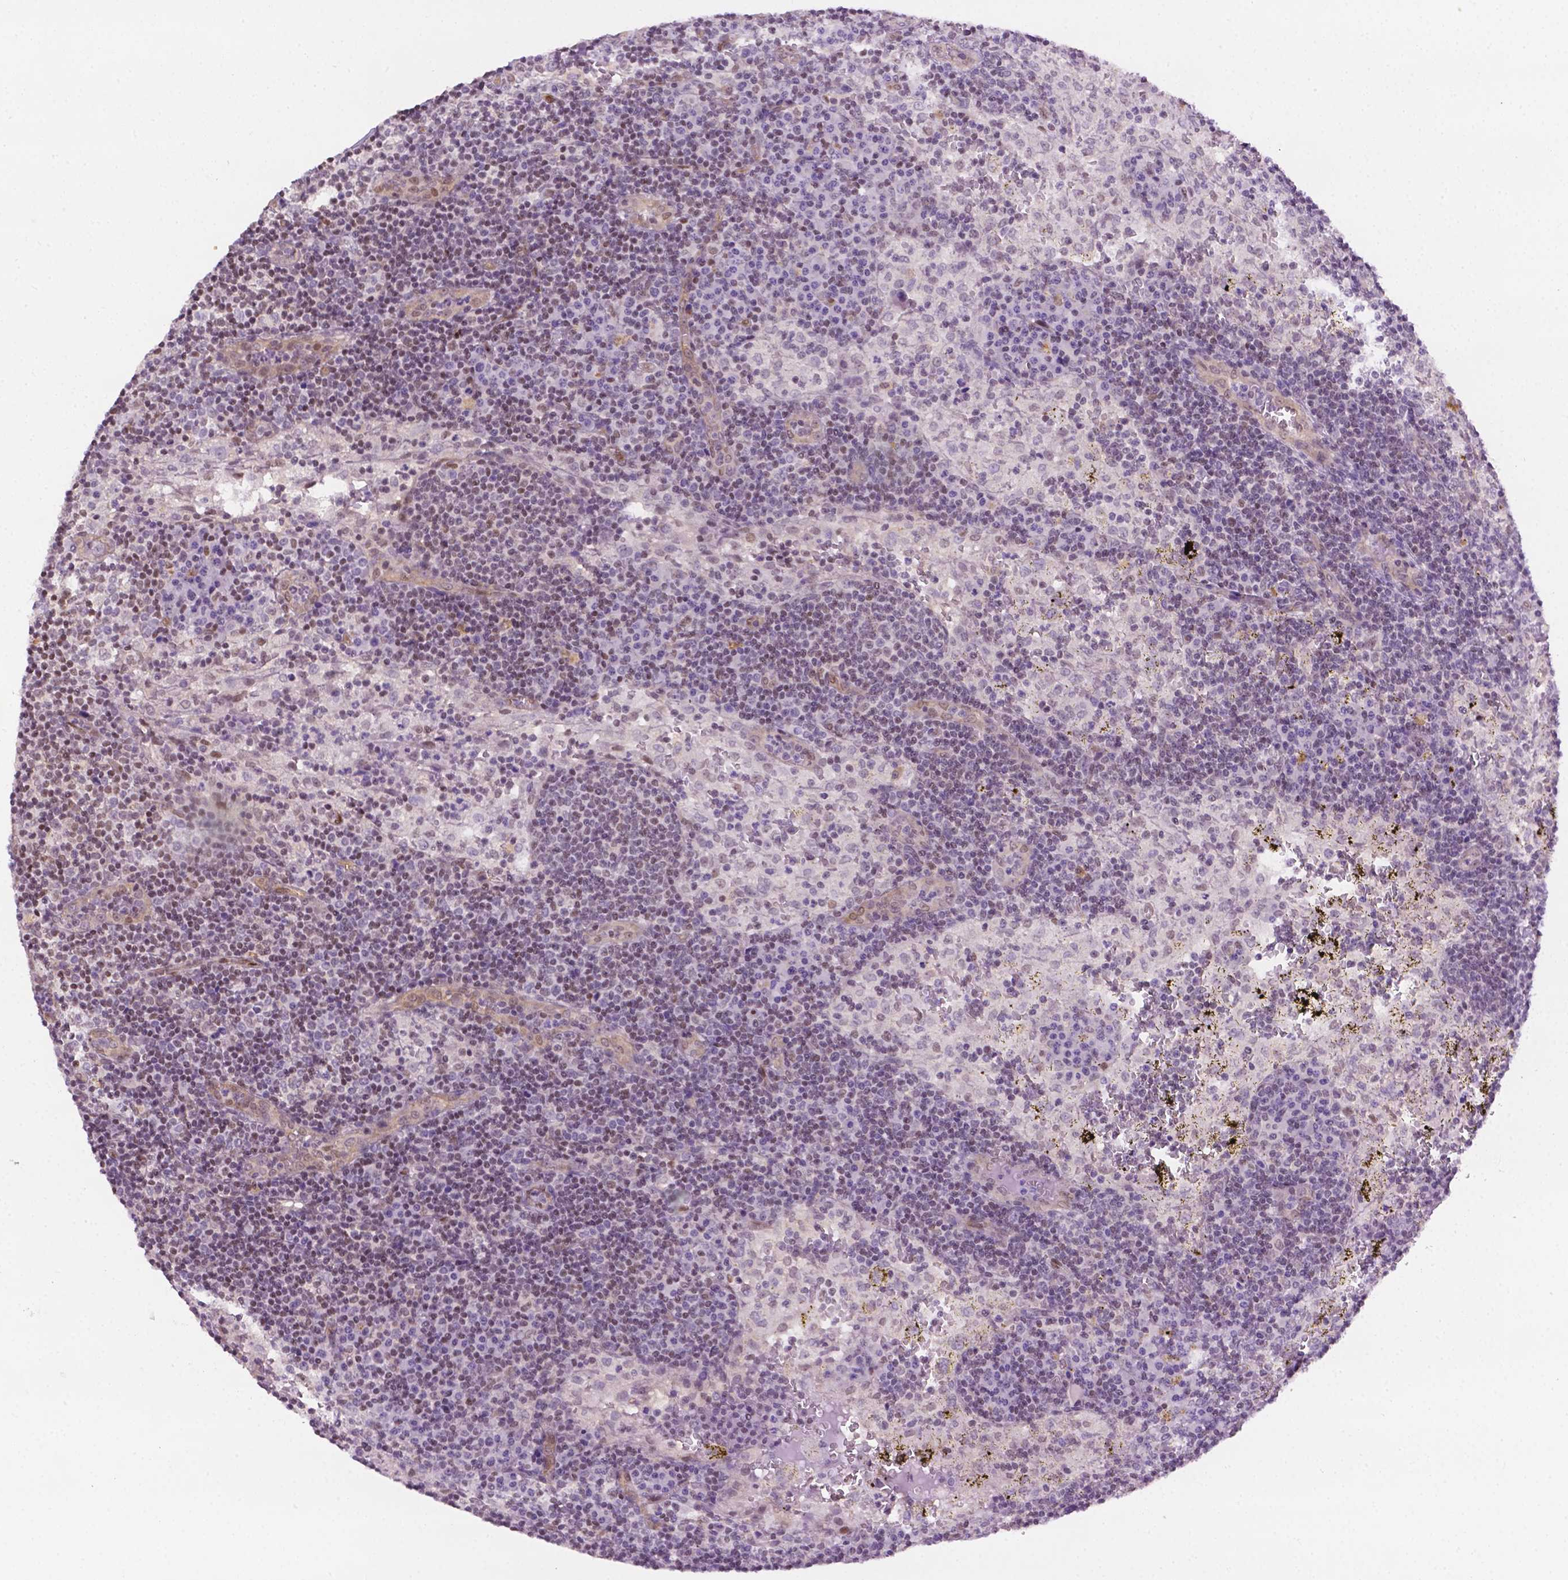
{"staining": {"intensity": "negative", "quantity": "none", "location": "none"}, "tissue": "lymph node", "cell_type": "Germinal center cells", "image_type": "normal", "snomed": [{"axis": "morphology", "description": "Normal tissue, NOS"}, {"axis": "topography", "description": "Lymph node"}], "caption": "DAB immunohistochemical staining of unremarkable lymph node exhibits no significant staining in germinal center cells. (IHC, brightfield microscopy, high magnification).", "gene": "ERF", "patient": {"sex": "male", "age": 62}}